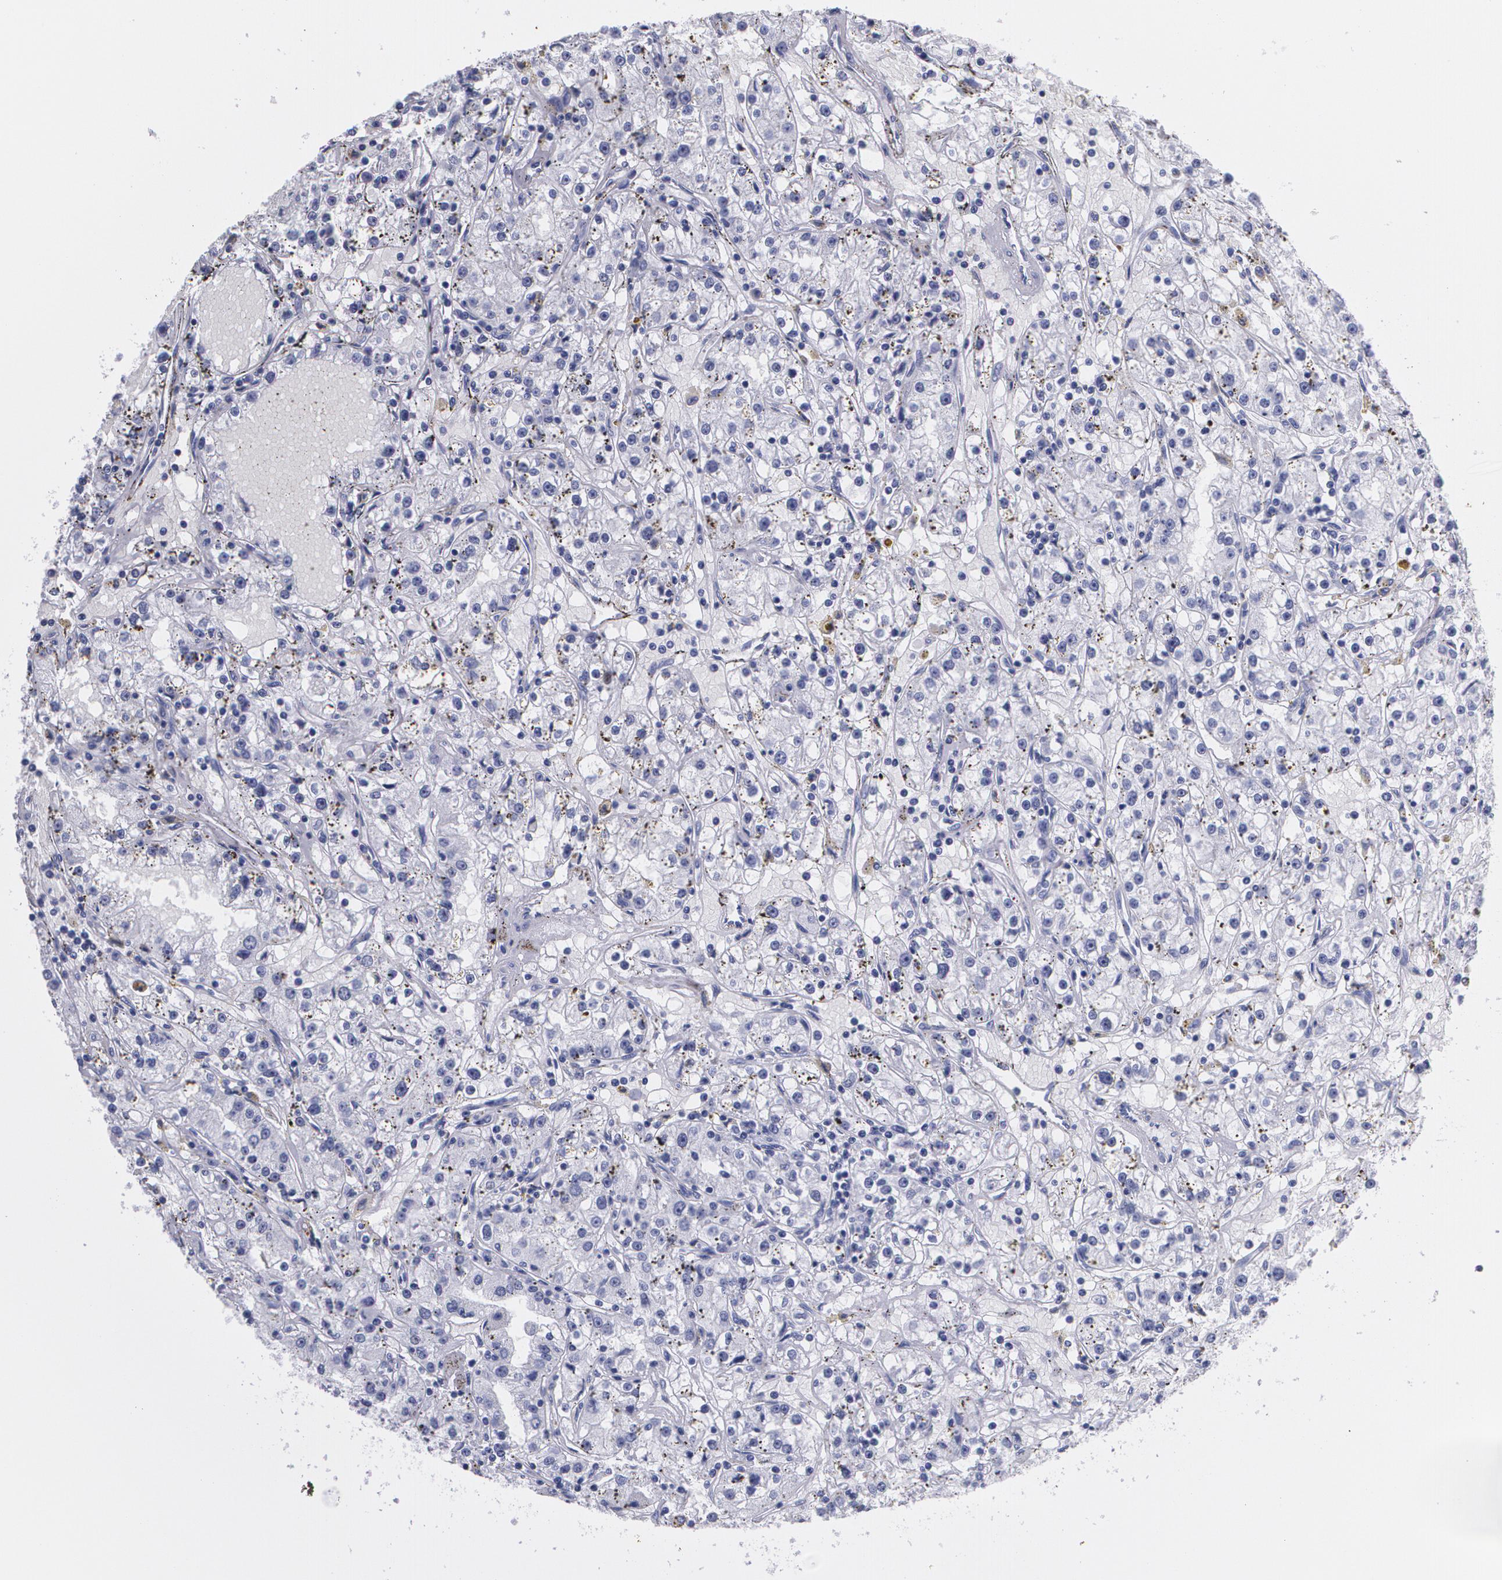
{"staining": {"intensity": "negative", "quantity": "none", "location": "none"}, "tissue": "renal cancer", "cell_type": "Tumor cells", "image_type": "cancer", "snomed": [{"axis": "morphology", "description": "Adenocarcinoma, NOS"}, {"axis": "topography", "description": "Kidney"}], "caption": "Immunohistochemistry (IHC) of renal cancer (adenocarcinoma) displays no positivity in tumor cells. (DAB (3,3'-diaminobenzidine) immunohistochemistry (IHC), high magnification).", "gene": "TP53", "patient": {"sex": "male", "age": 56}}